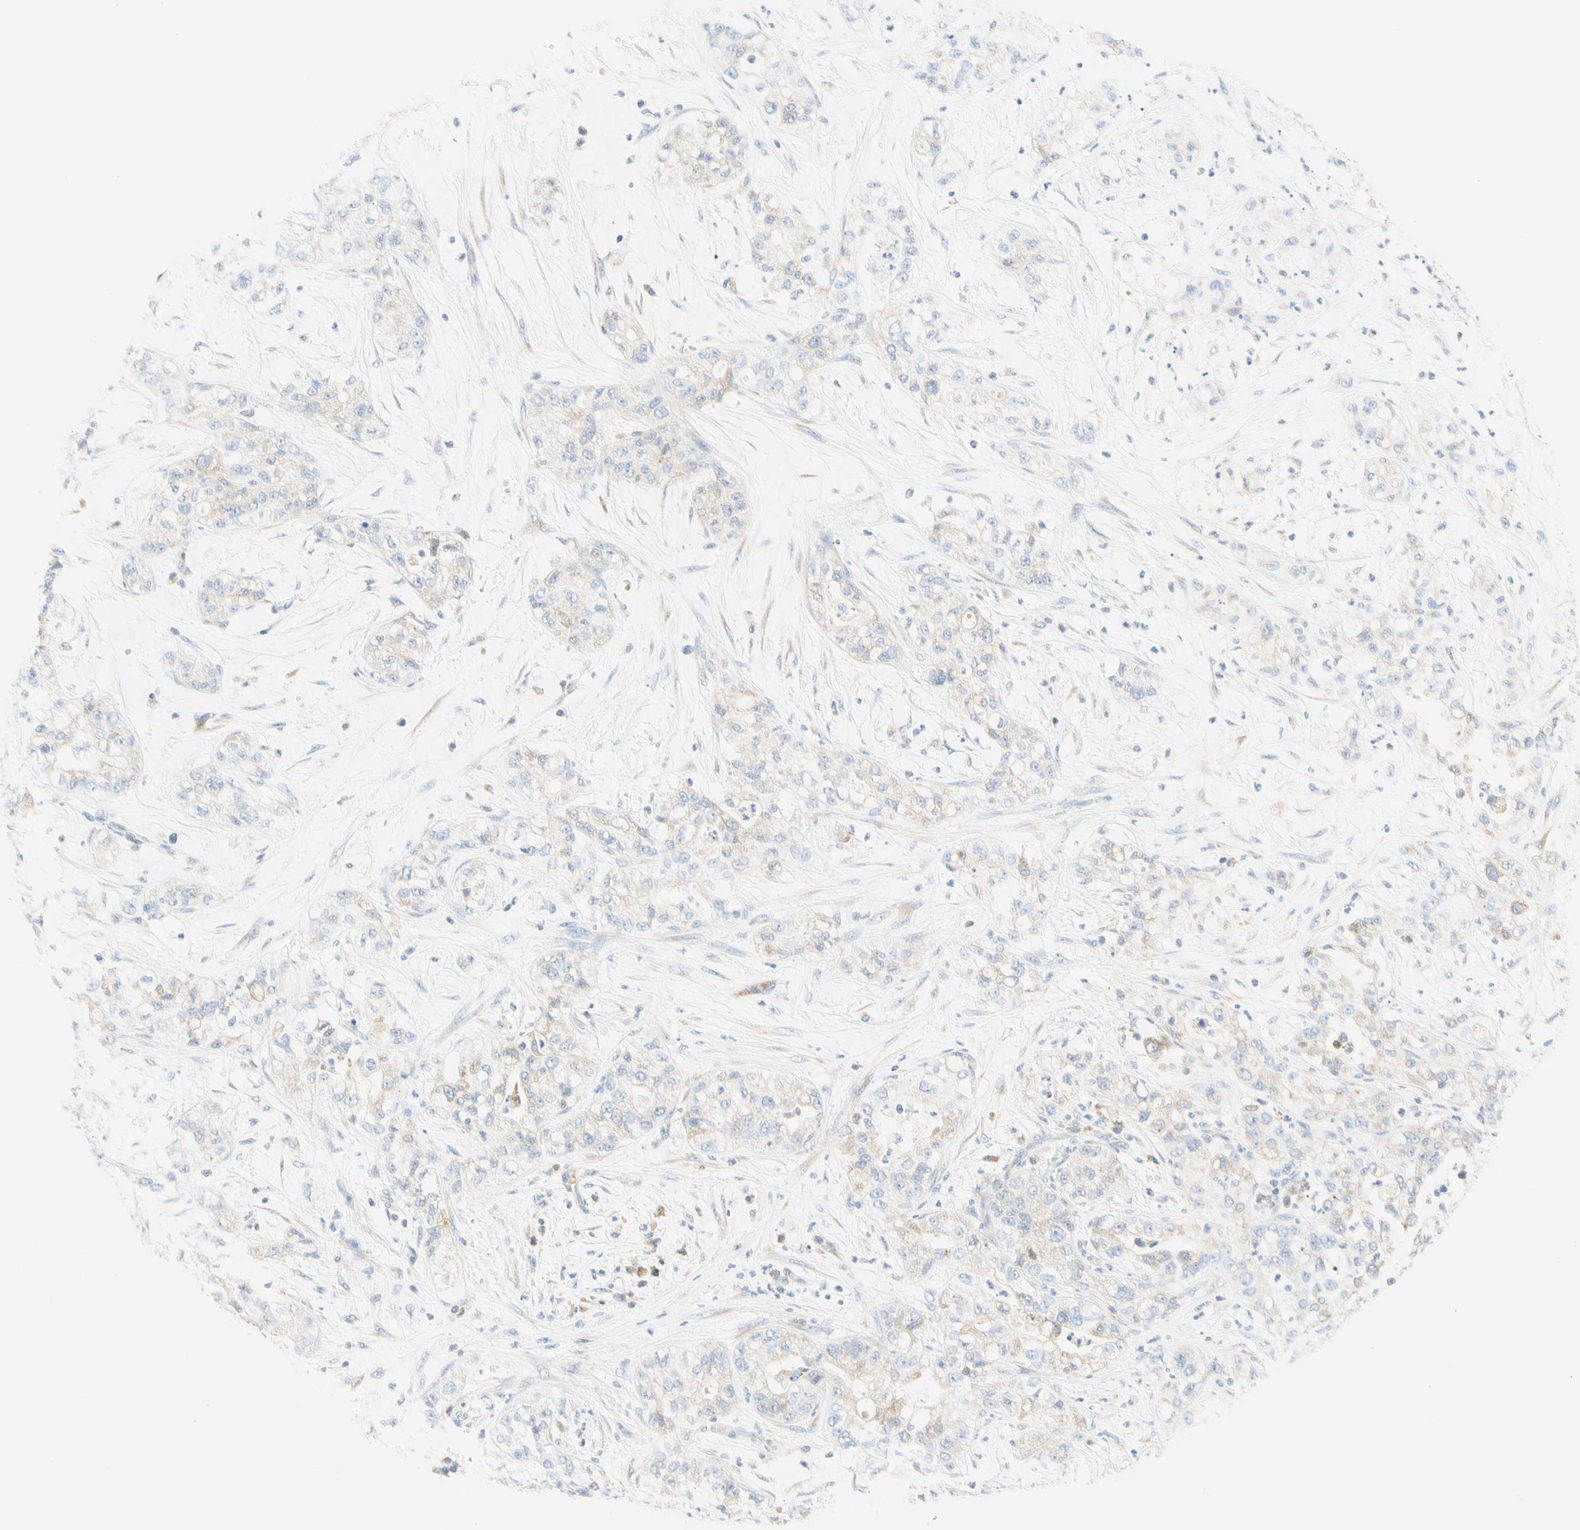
{"staining": {"intensity": "weak", "quantity": "<25%", "location": "cytoplasmic/membranous"}, "tissue": "pancreatic cancer", "cell_type": "Tumor cells", "image_type": "cancer", "snomed": [{"axis": "morphology", "description": "Adenocarcinoma, NOS"}, {"axis": "topography", "description": "Pancreas"}], "caption": "Micrograph shows no significant protein expression in tumor cells of adenocarcinoma (pancreatic).", "gene": "LAT", "patient": {"sex": "female", "age": 78}}